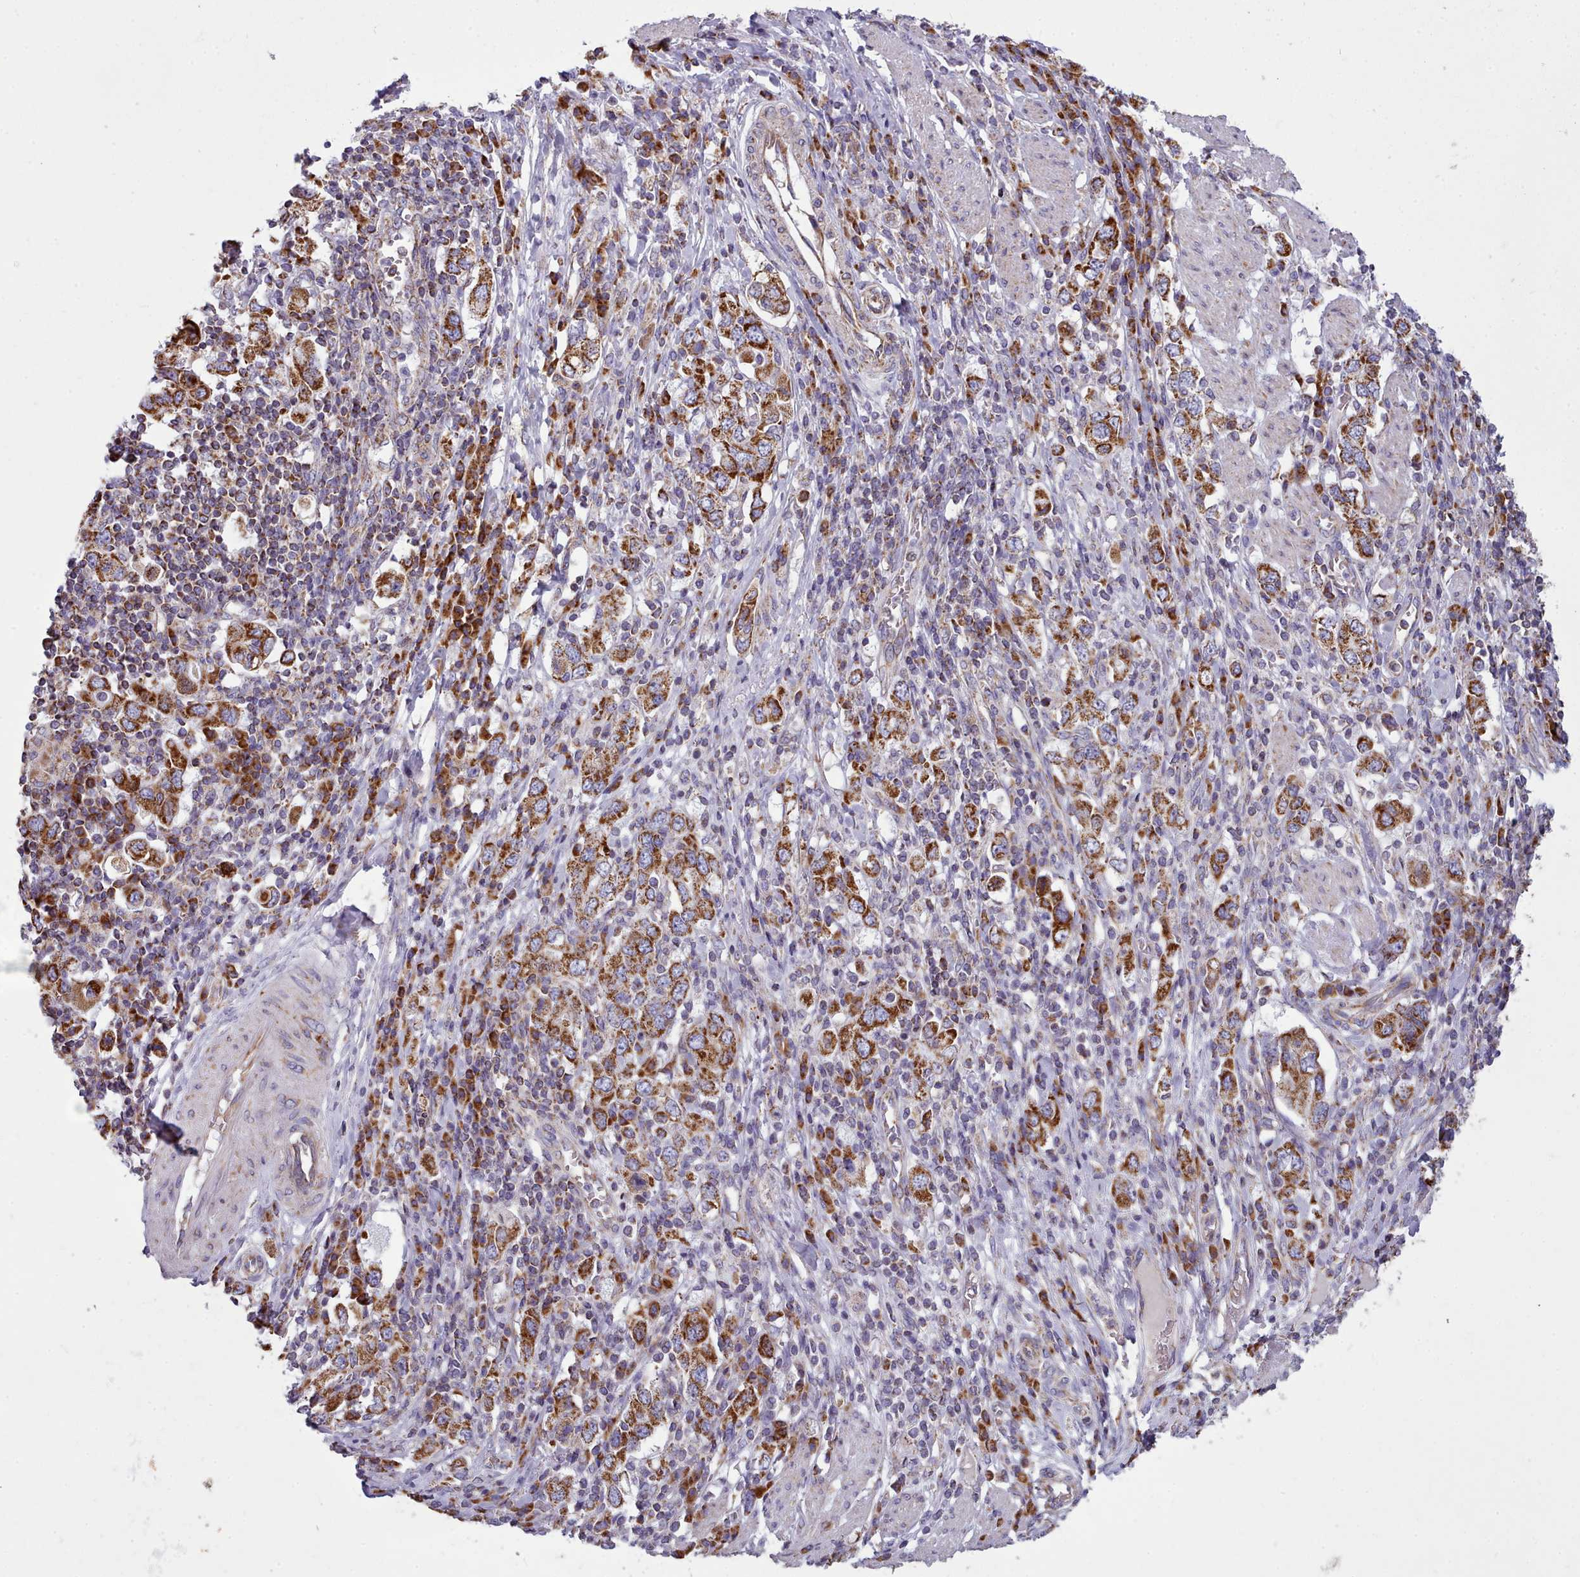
{"staining": {"intensity": "strong", "quantity": ">75%", "location": "cytoplasmic/membranous"}, "tissue": "stomach cancer", "cell_type": "Tumor cells", "image_type": "cancer", "snomed": [{"axis": "morphology", "description": "Adenocarcinoma, NOS"}, {"axis": "topography", "description": "Stomach, upper"}, {"axis": "topography", "description": "Stomach"}], "caption": "The histopathology image reveals staining of stomach cancer, revealing strong cytoplasmic/membranous protein staining (brown color) within tumor cells.", "gene": "SRP54", "patient": {"sex": "male", "age": 62}}